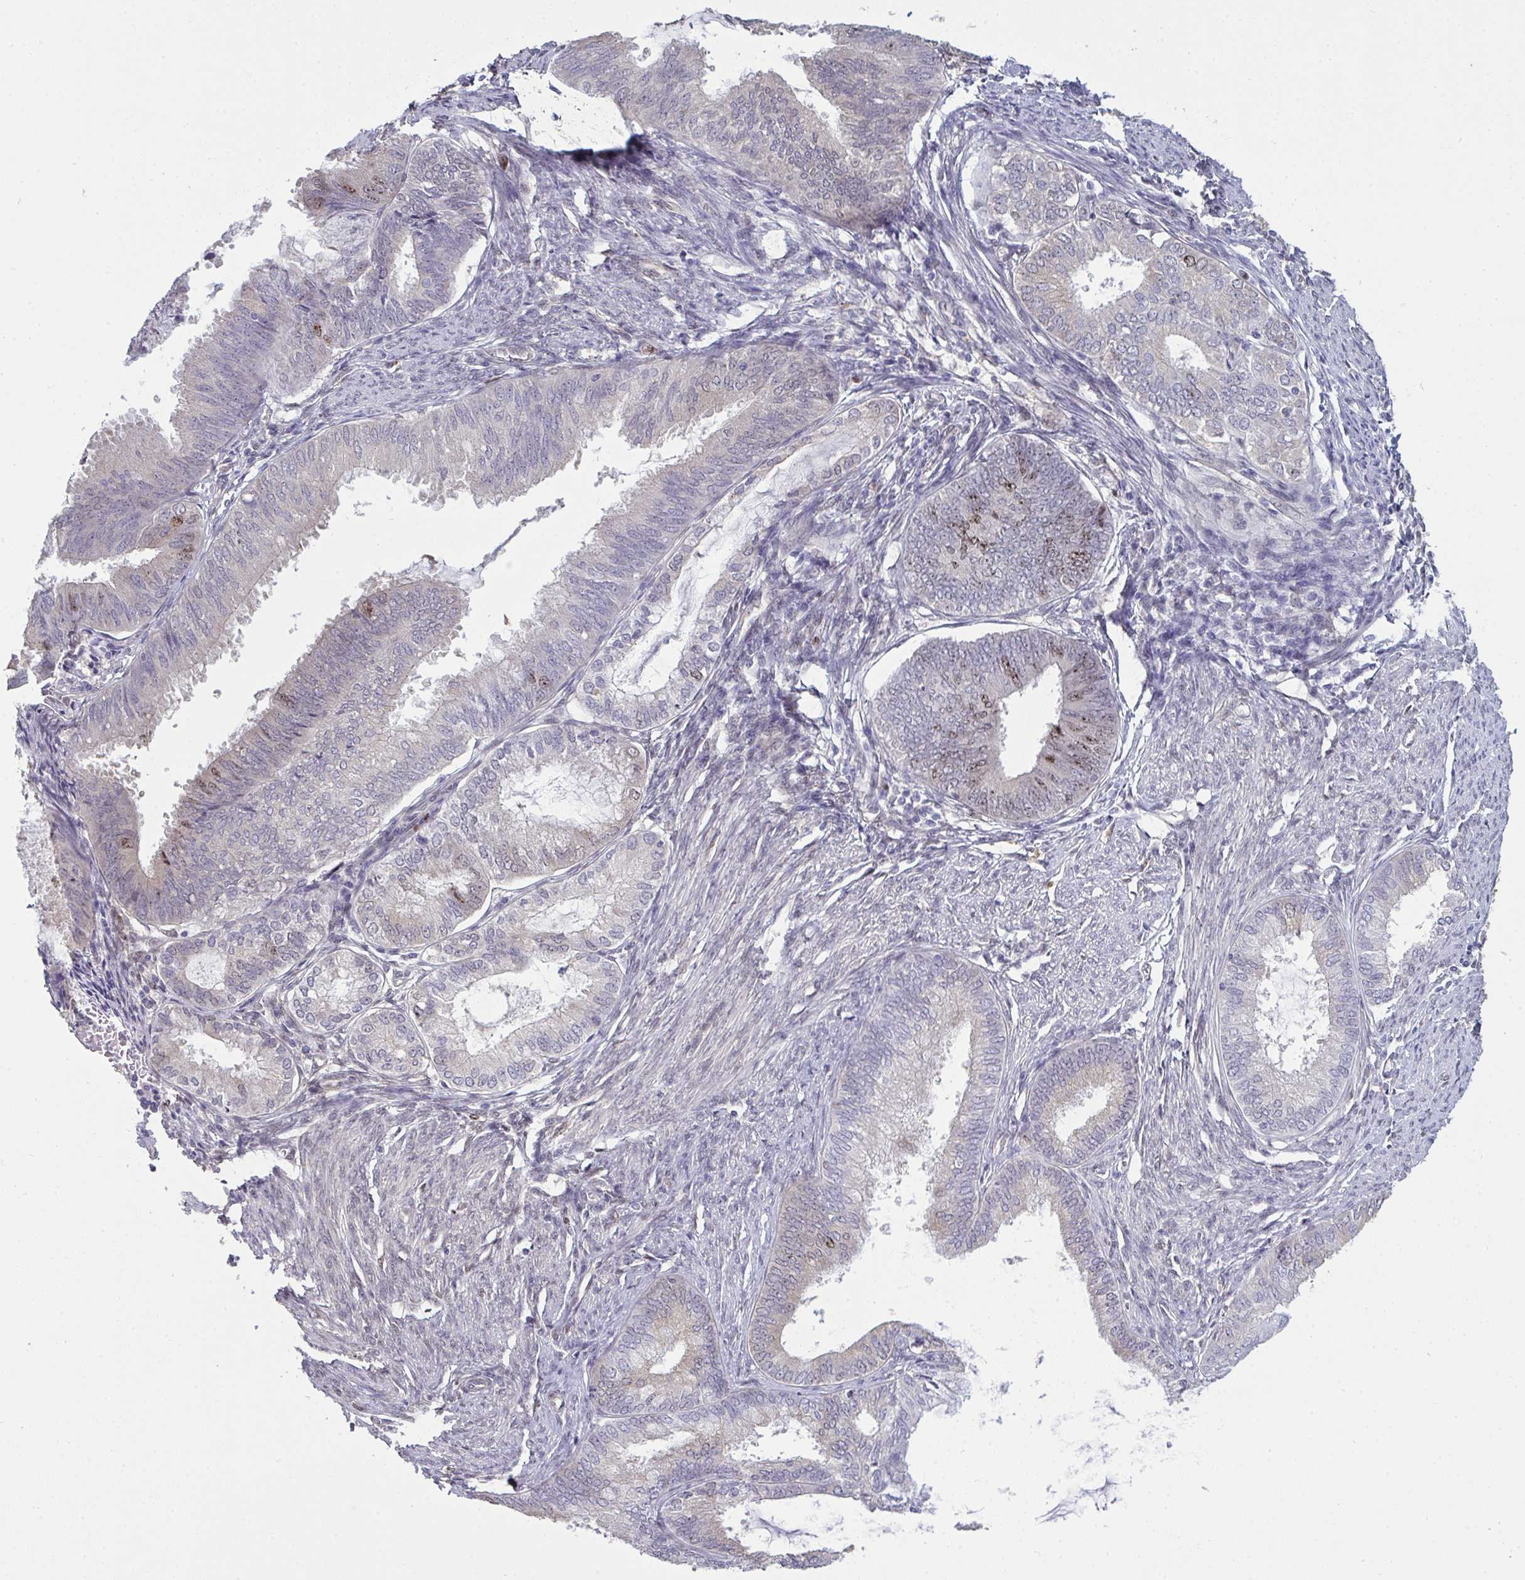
{"staining": {"intensity": "weak", "quantity": "<25%", "location": "nuclear"}, "tissue": "endometrial cancer", "cell_type": "Tumor cells", "image_type": "cancer", "snomed": [{"axis": "morphology", "description": "Adenocarcinoma, NOS"}, {"axis": "topography", "description": "Endometrium"}], "caption": "Immunohistochemical staining of endometrial cancer exhibits no significant positivity in tumor cells.", "gene": "SETD7", "patient": {"sex": "female", "age": 86}}